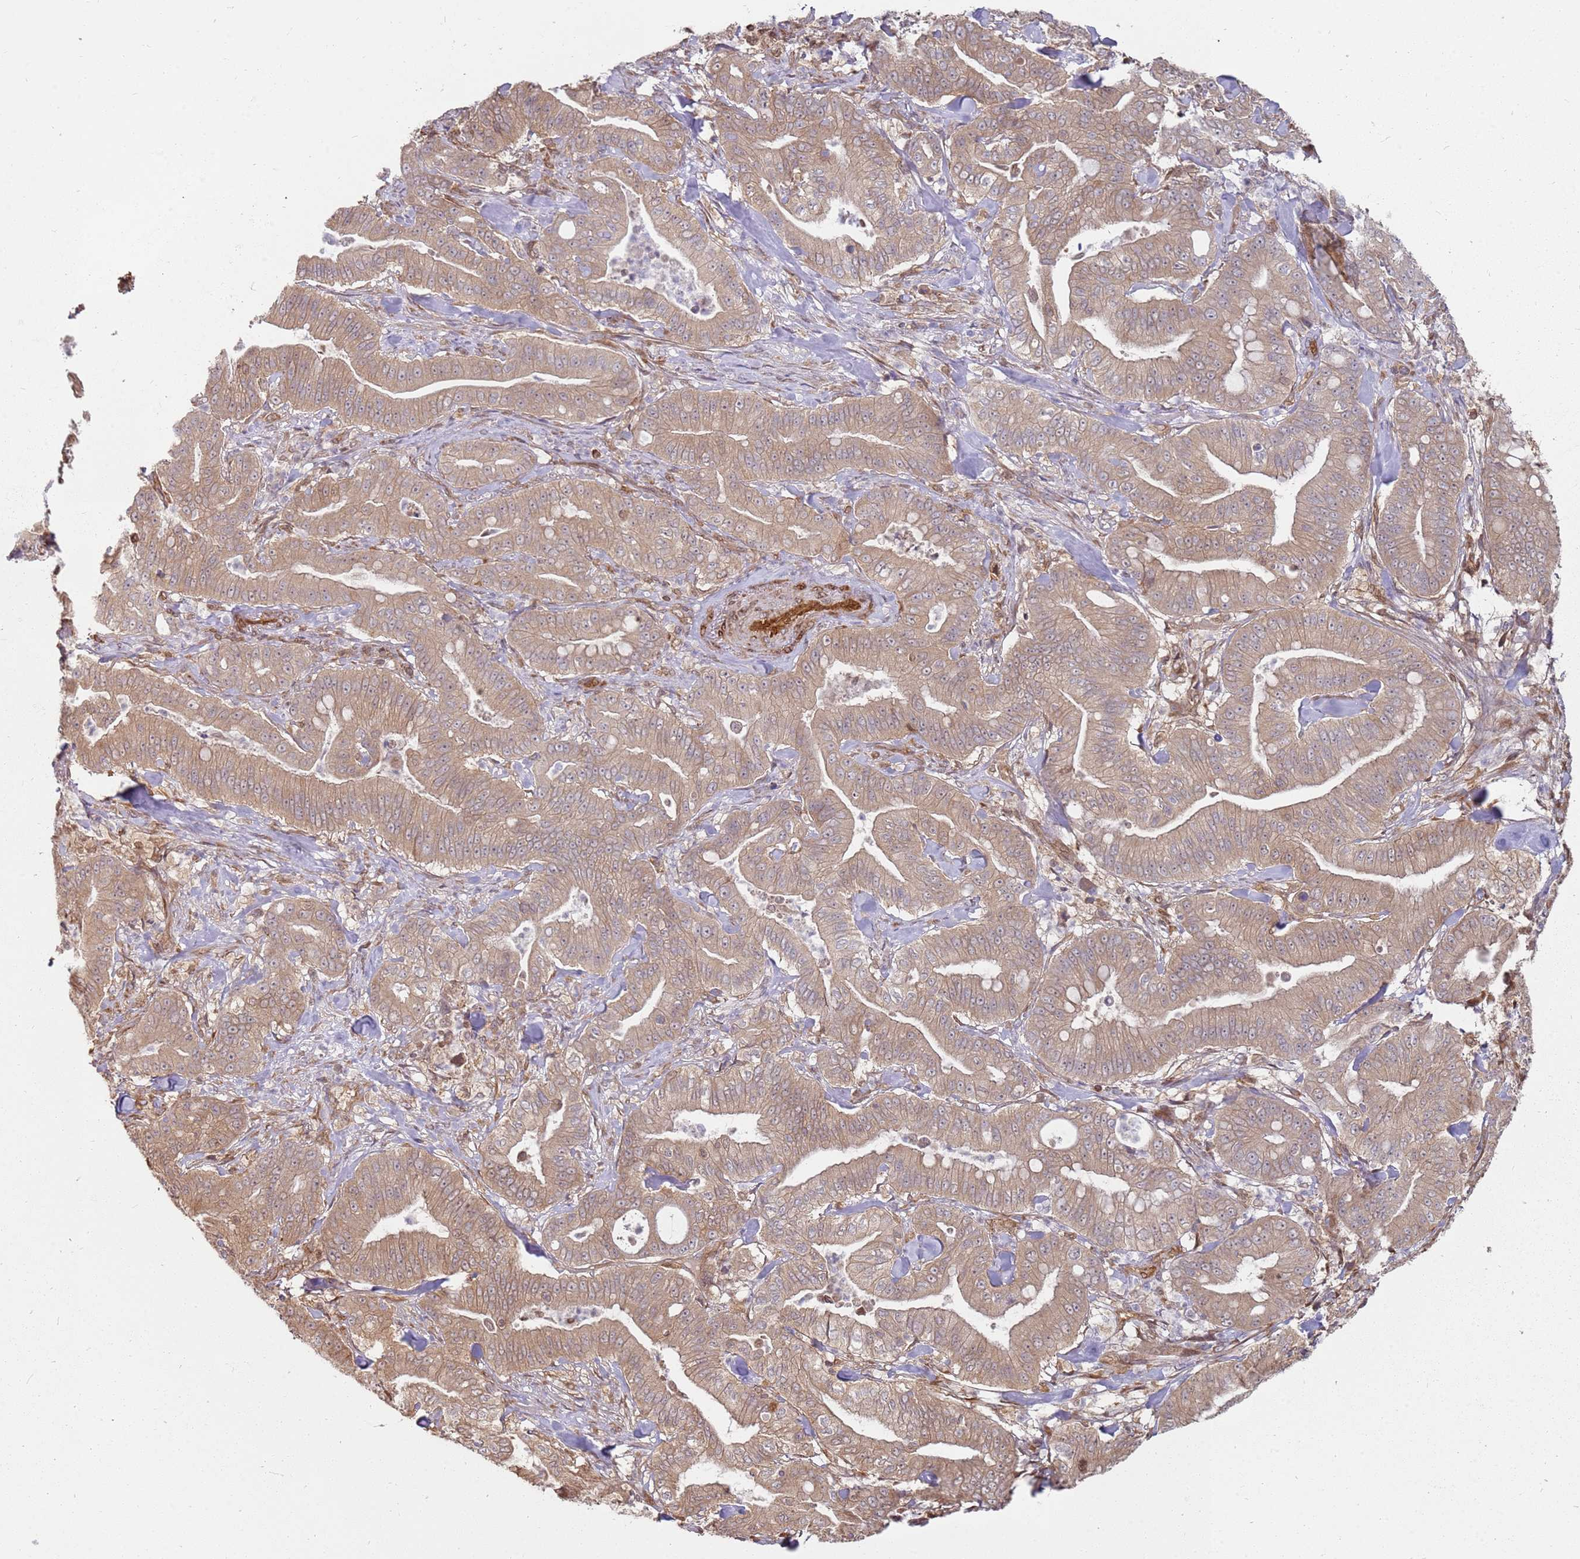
{"staining": {"intensity": "weak", "quantity": ">75%", "location": "cytoplasmic/membranous"}, "tissue": "pancreatic cancer", "cell_type": "Tumor cells", "image_type": "cancer", "snomed": [{"axis": "morphology", "description": "Adenocarcinoma, NOS"}, {"axis": "topography", "description": "Pancreas"}], "caption": "Immunohistochemistry (DAB) staining of human pancreatic adenocarcinoma exhibits weak cytoplasmic/membranous protein expression in approximately >75% of tumor cells.", "gene": "NUDT14", "patient": {"sex": "male", "age": 71}}